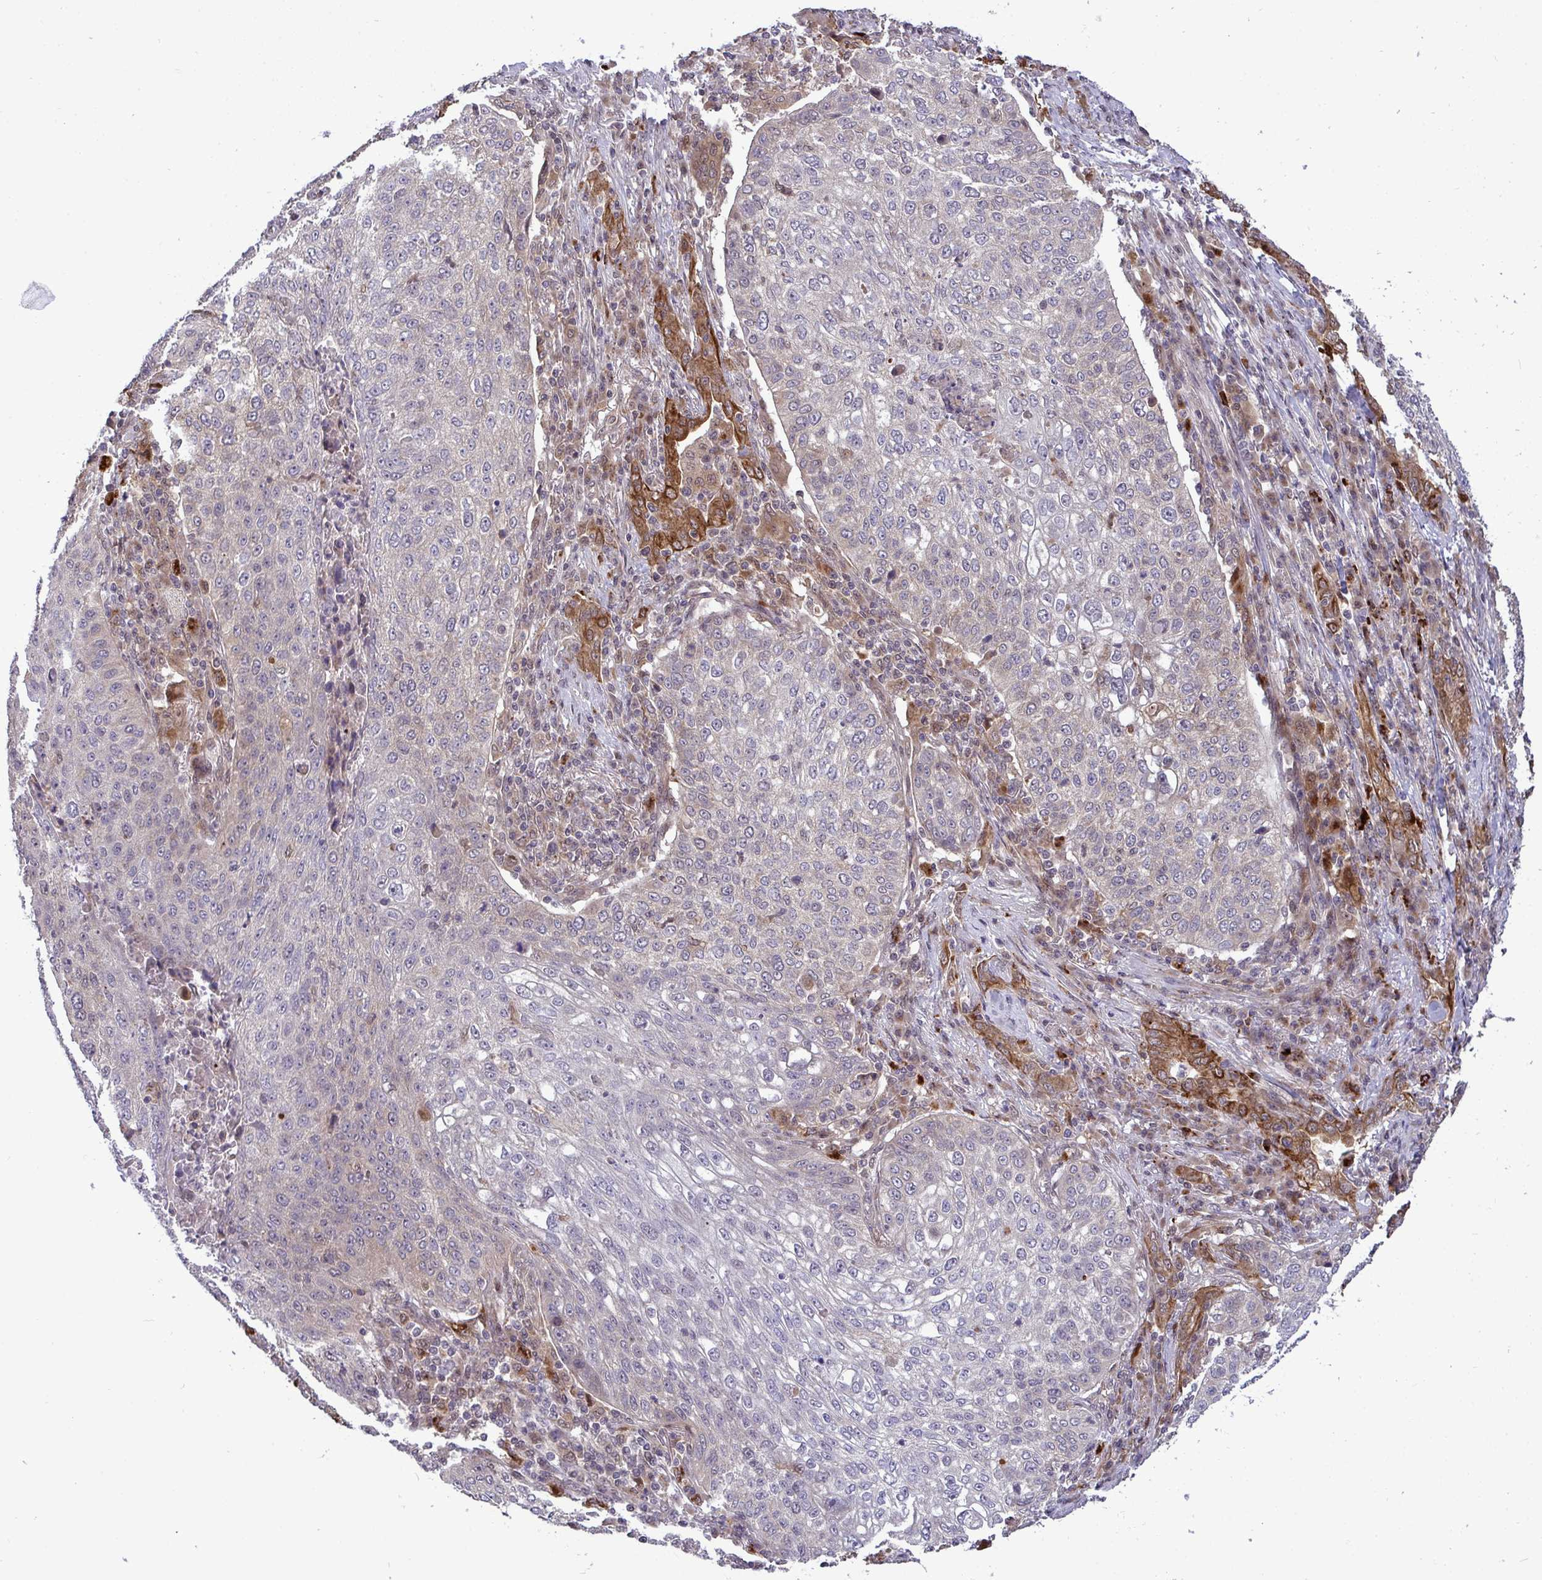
{"staining": {"intensity": "weak", "quantity": "25%-75%", "location": "cytoplasmic/membranous"}, "tissue": "lung cancer", "cell_type": "Tumor cells", "image_type": "cancer", "snomed": [{"axis": "morphology", "description": "Squamous cell carcinoma, NOS"}, {"axis": "topography", "description": "Lung"}], "caption": "The micrograph shows immunohistochemical staining of lung cancer (squamous cell carcinoma). There is weak cytoplasmic/membranous expression is present in approximately 25%-75% of tumor cells.", "gene": "TRIM44", "patient": {"sex": "male", "age": 63}}